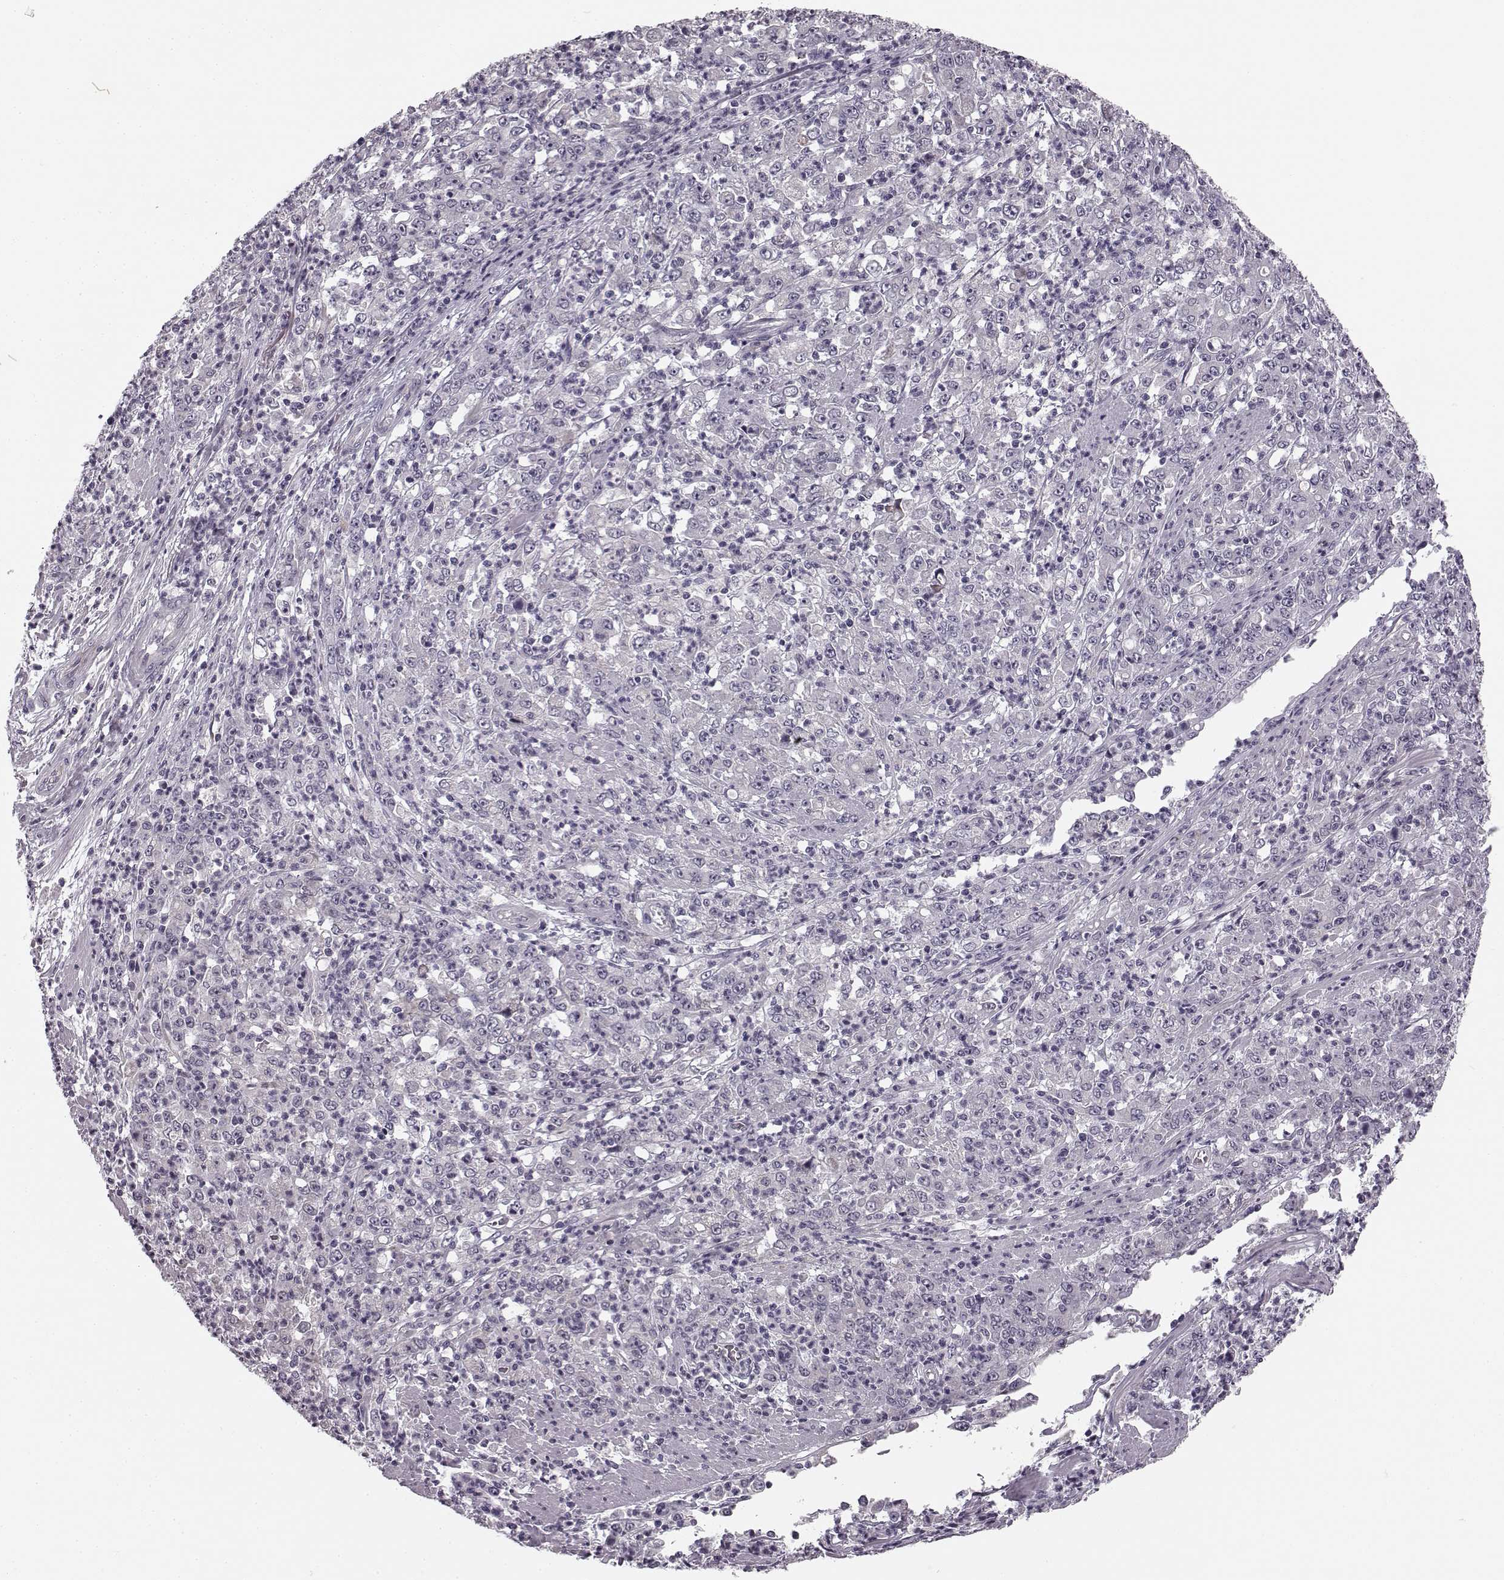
{"staining": {"intensity": "negative", "quantity": "none", "location": "none"}, "tissue": "stomach cancer", "cell_type": "Tumor cells", "image_type": "cancer", "snomed": [{"axis": "morphology", "description": "Adenocarcinoma, NOS"}, {"axis": "topography", "description": "Stomach, lower"}], "caption": "The image displays no staining of tumor cells in stomach cancer.", "gene": "FAM234B", "patient": {"sex": "female", "age": 71}}